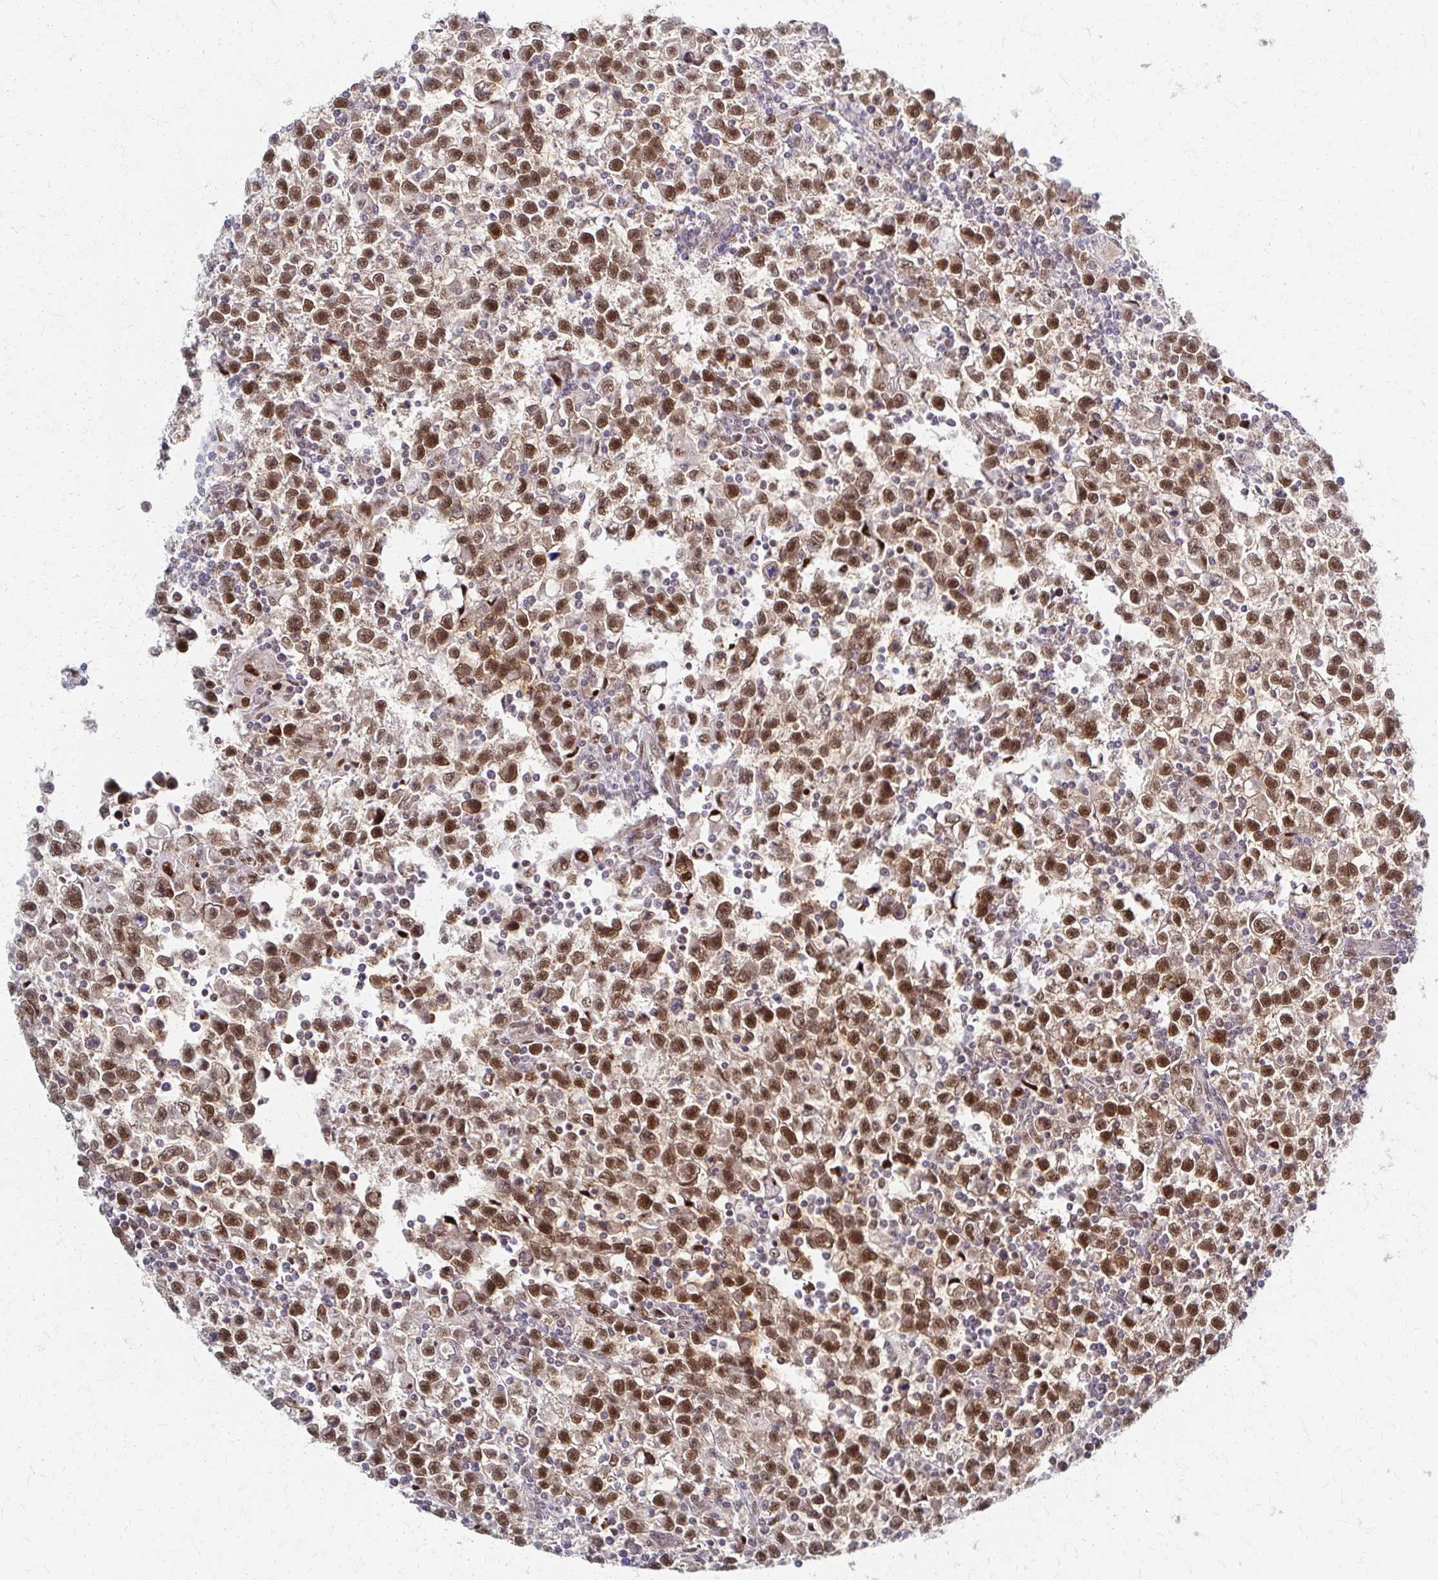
{"staining": {"intensity": "moderate", "quantity": ">75%", "location": "nuclear"}, "tissue": "testis cancer", "cell_type": "Tumor cells", "image_type": "cancer", "snomed": [{"axis": "morphology", "description": "Seminoma, NOS"}, {"axis": "topography", "description": "Testis"}], "caption": "A brown stain highlights moderate nuclear expression of a protein in human testis cancer tumor cells.", "gene": "PSMD7", "patient": {"sex": "male", "age": 31}}